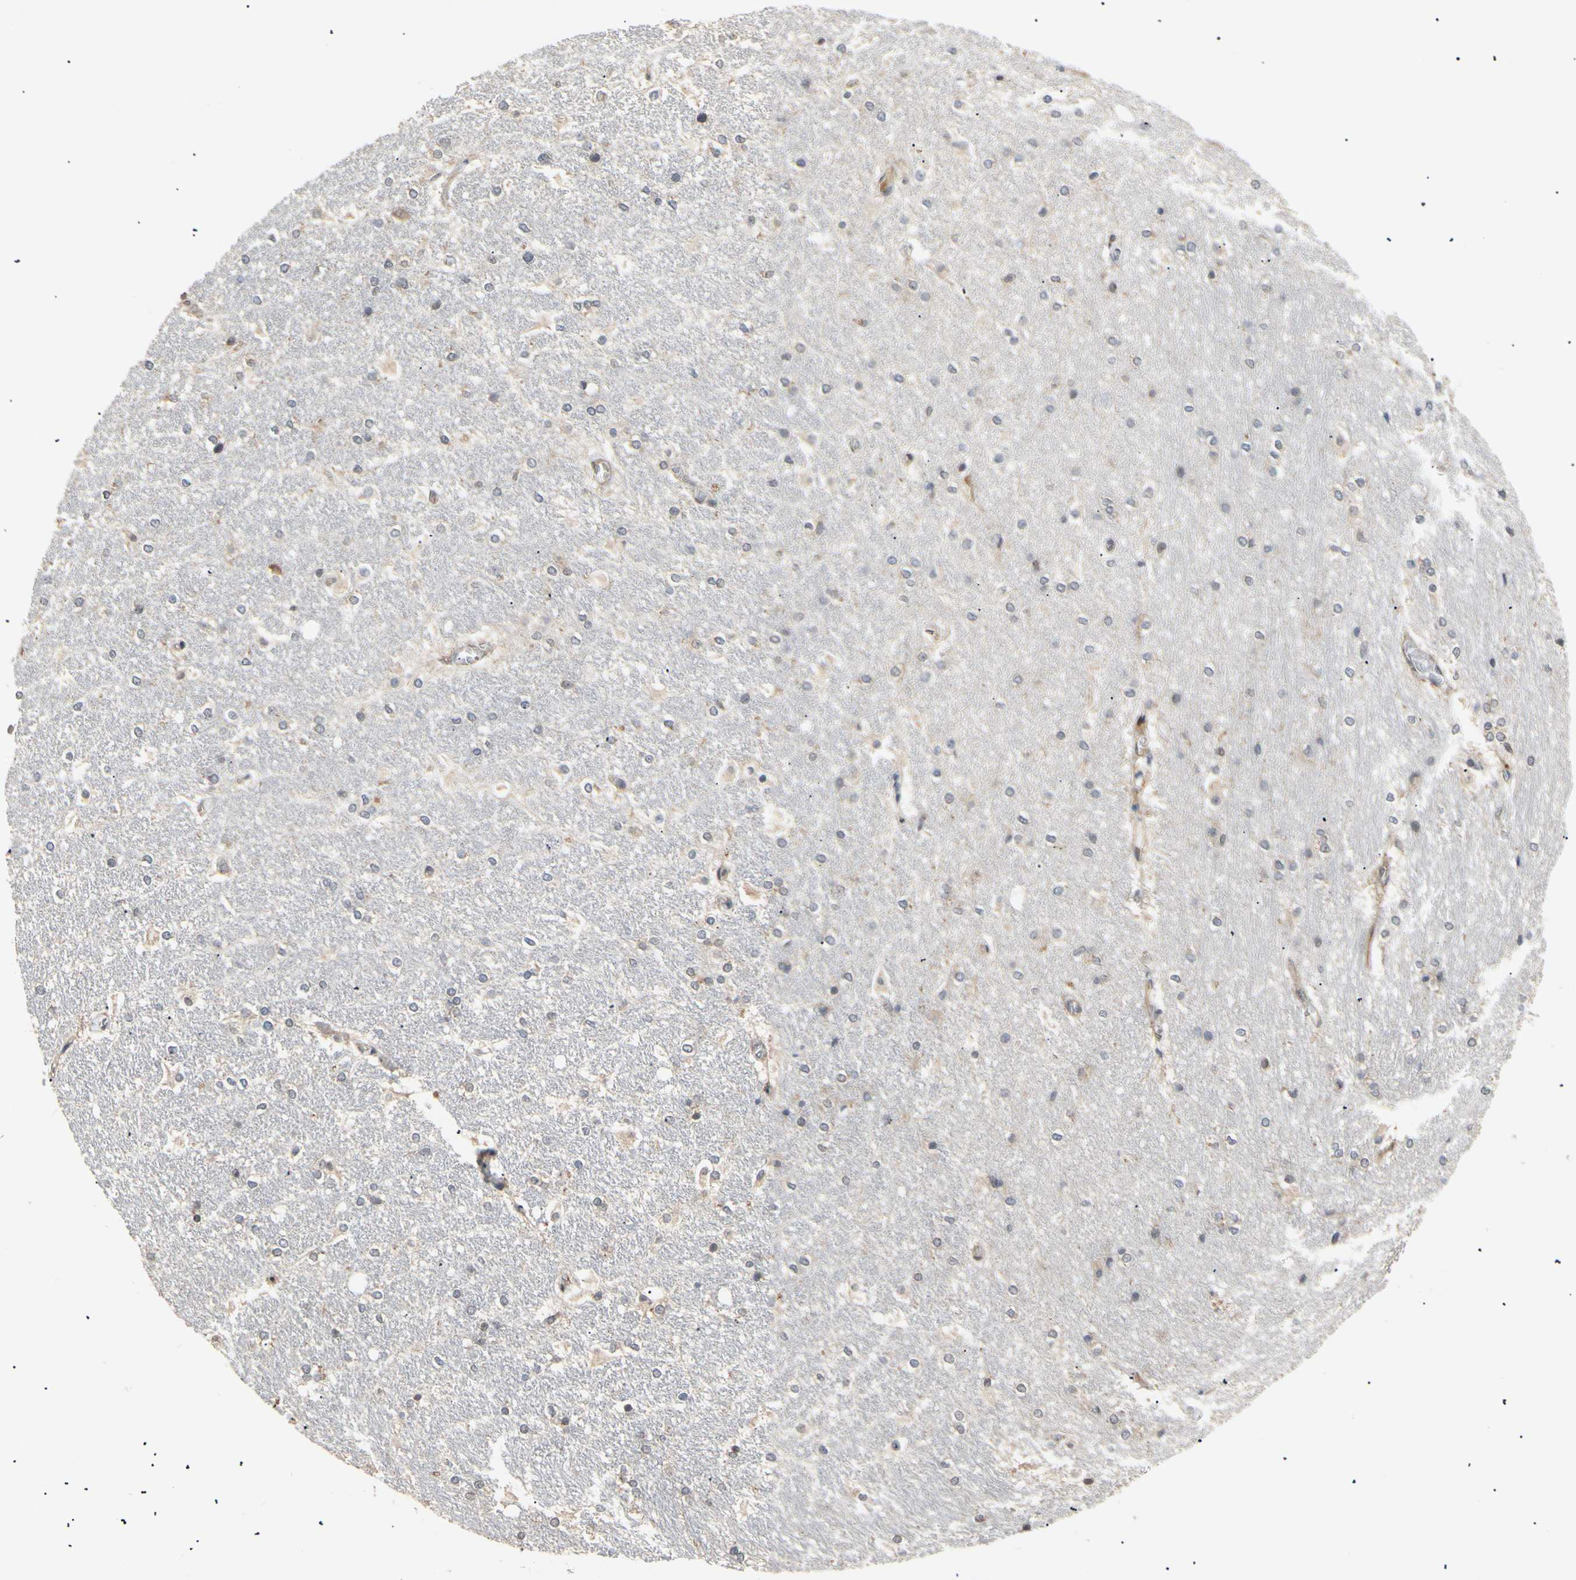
{"staining": {"intensity": "negative", "quantity": "none", "location": "none"}, "tissue": "hippocampus", "cell_type": "Glial cells", "image_type": "normal", "snomed": [{"axis": "morphology", "description": "Normal tissue, NOS"}, {"axis": "topography", "description": "Hippocampus"}], "caption": "Micrograph shows no protein staining in glial cells of normal hippocampus.", "gene": "EIF1AX", "patient": {"sex": "female", "age": 19}}